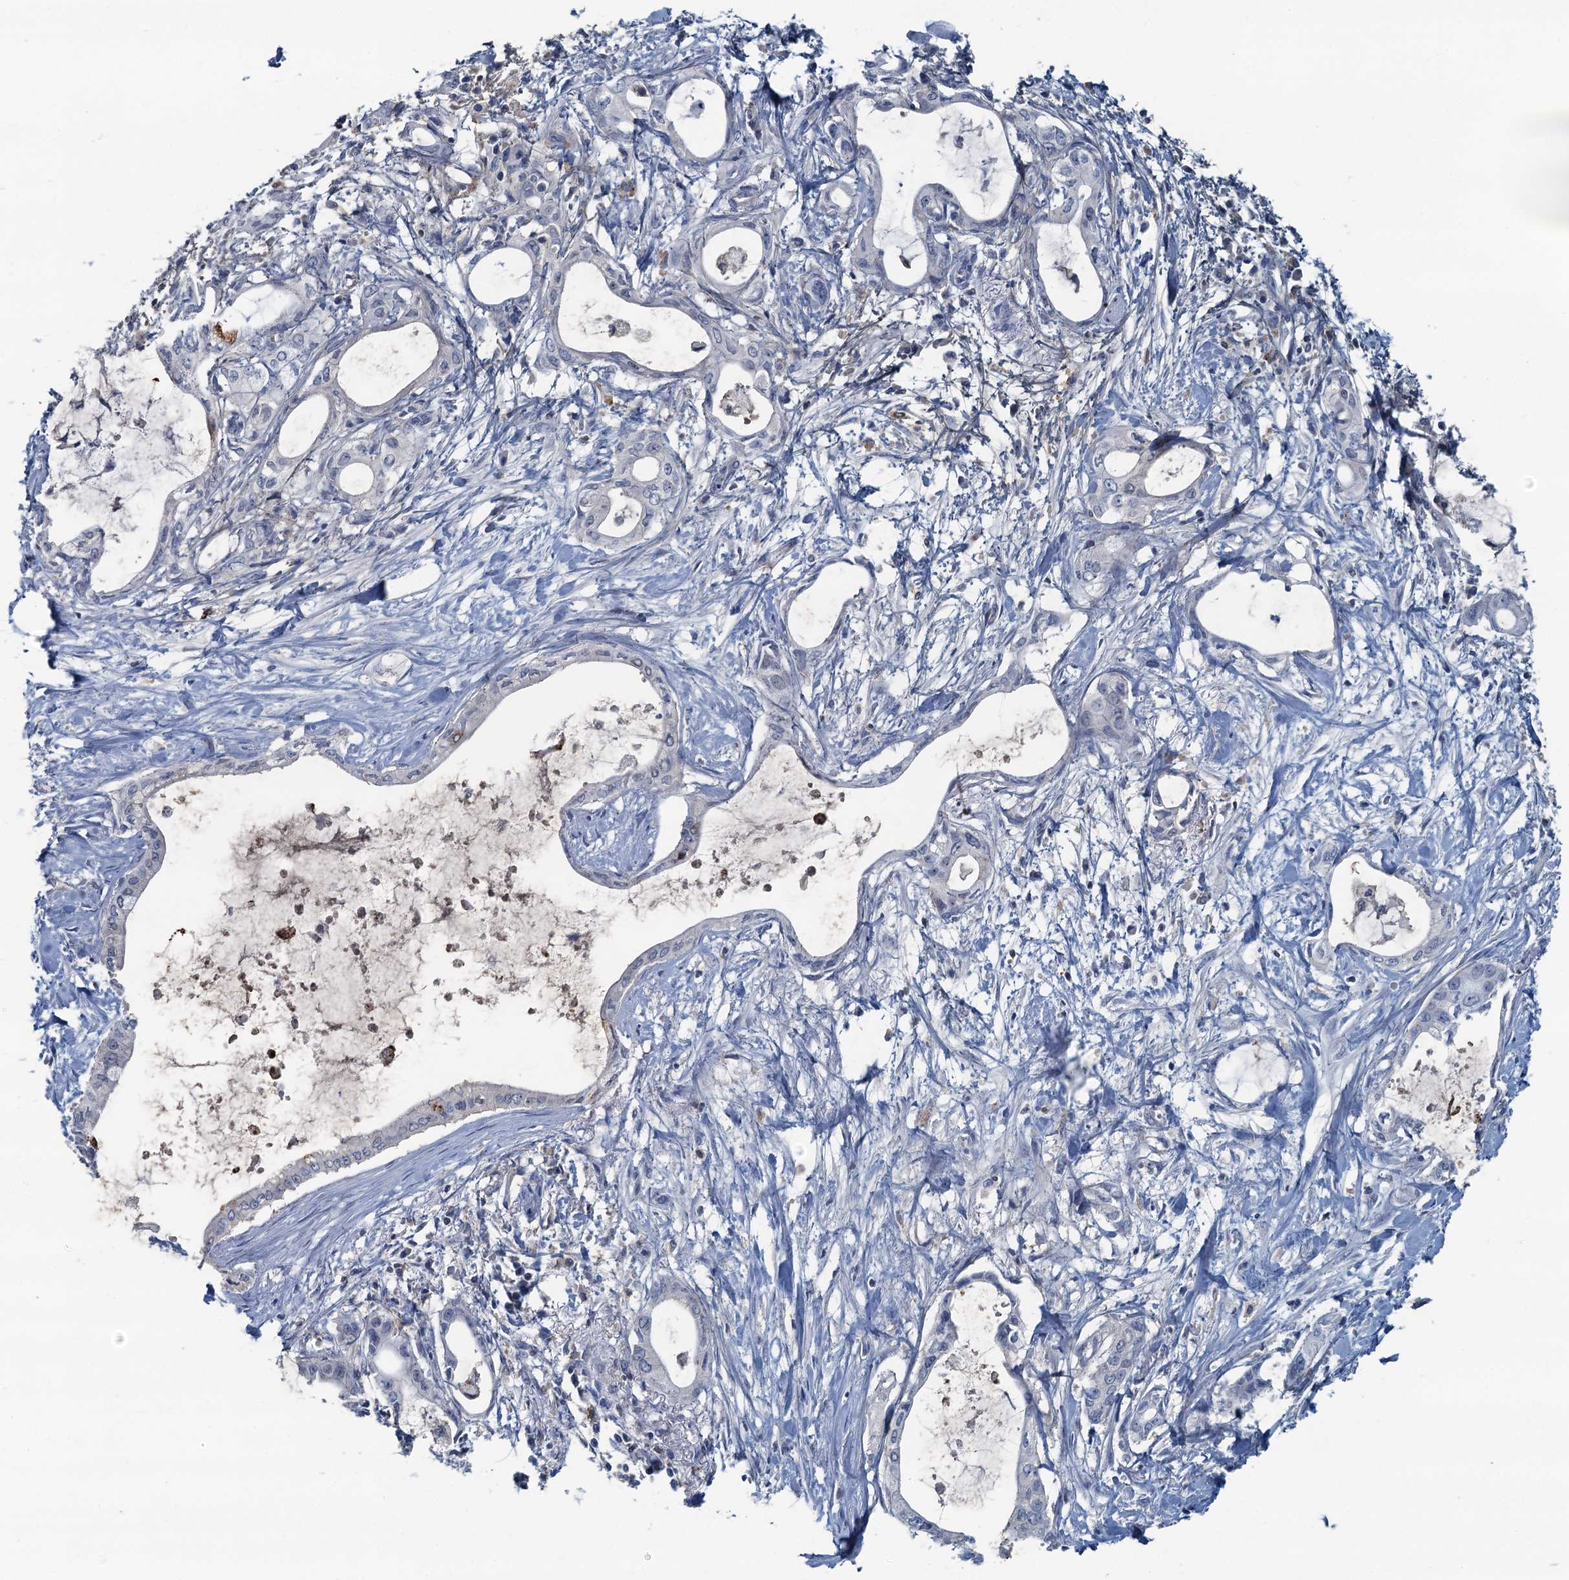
{"staining": {"intensity": "negative", "quantity": "none", "location": "none"}, "tissue": "pancreatic cancer", "cell_type": "Tumor cells", "image_type": "cancer", "snomed": [{"axis": "morphology", "description": "Adenocarcinoma, NOS"}, {"axis": "topography", "description": "Pancreas"}], "caption": "A high-resolution micrograph shows immunohistochemistry staining of pancreatic adenocarcinoma, which exhibits no significant positivity in tumor cells.", "gene": "THAP10", "patient": {"sex": "male", "age": 72}}